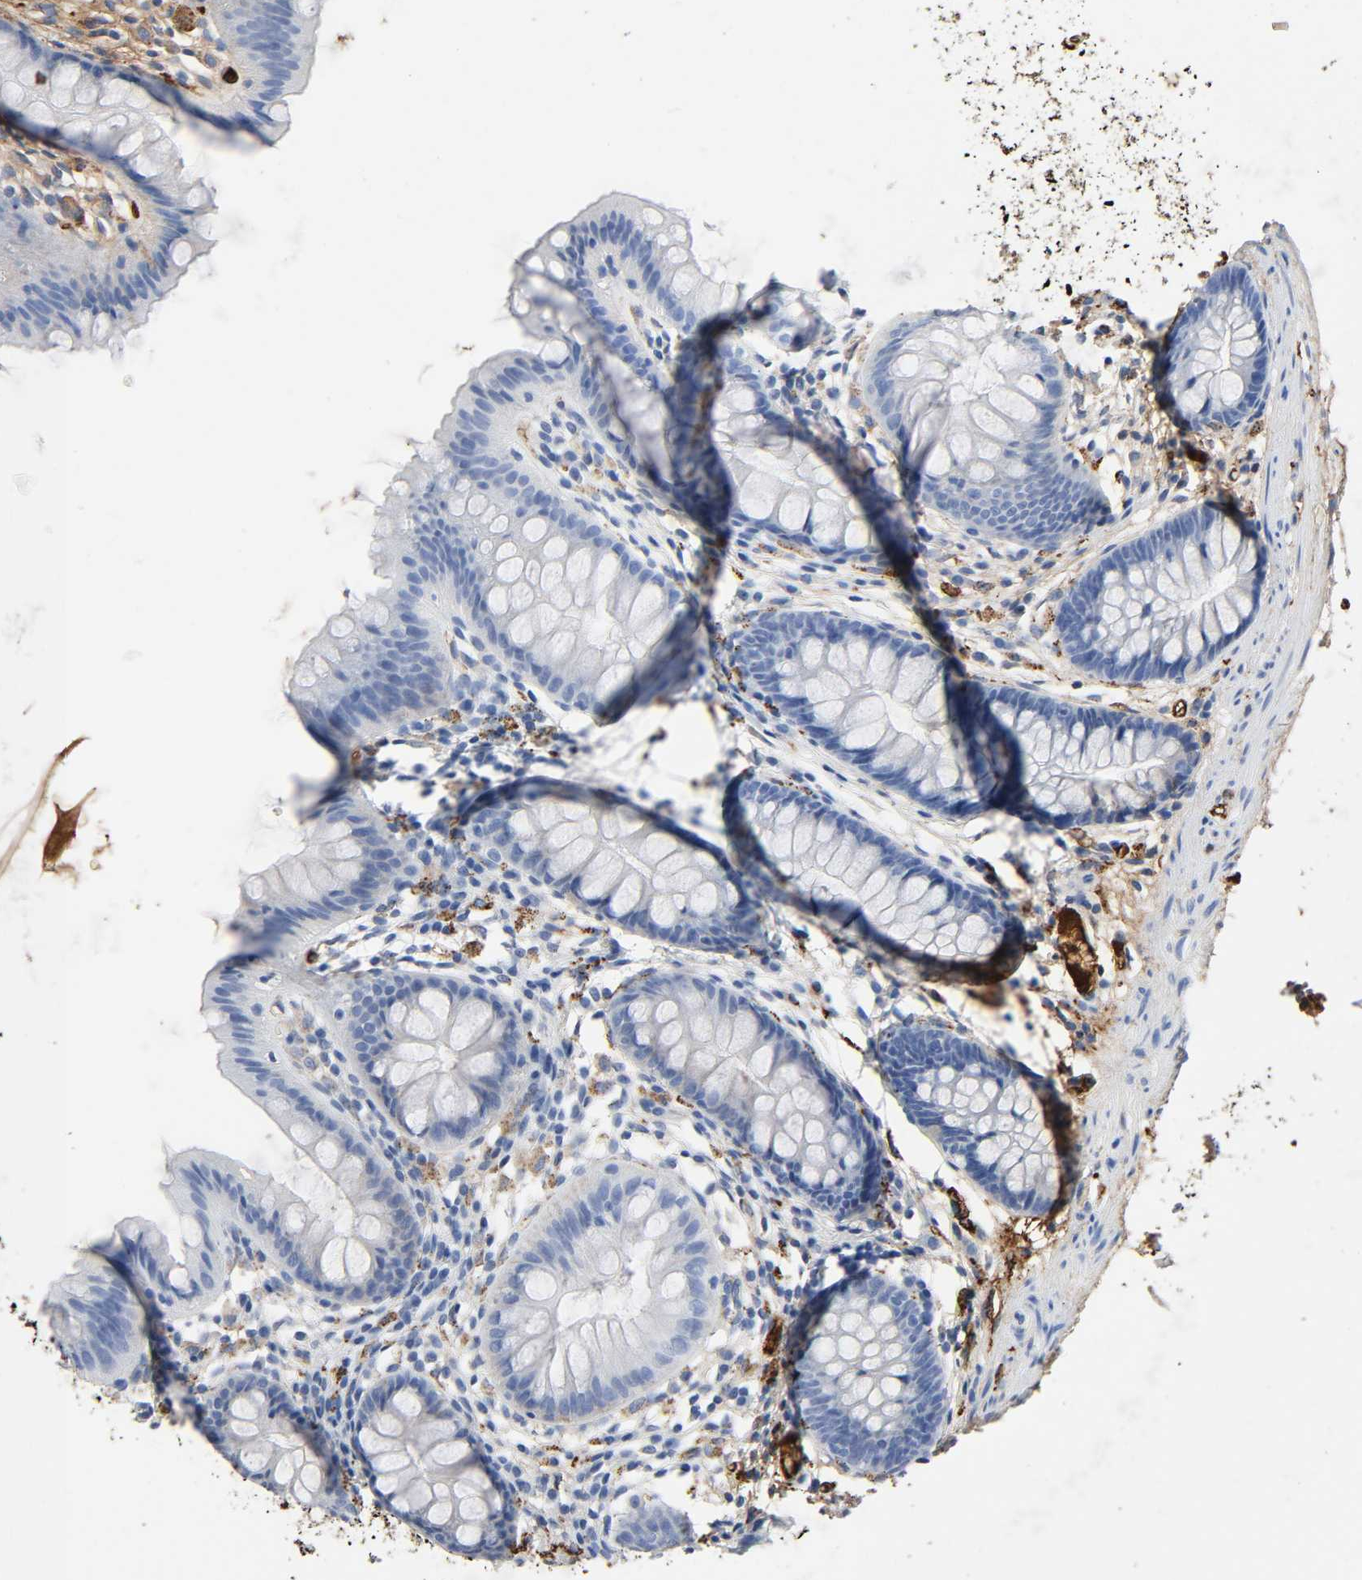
{"staining": {"intensity": "negative", "quantity": "none", "location": "none"}, "tissue": "colon", "cell_type": "Endothelial cells", "image_type": "normal", "snomed": [{"axis": "morphology", "description": "Normal tissue, NOS"}, {"axis": "topography", "description": "Smooth muscle"}, {"axis": "topography", "description": "Colon"}], "caption": "Immunohistochemistry (IHC) histopathology image of normal human colon stained for a protein (brown), which exhibits no positivity in endothelial cells. Brightfield microscopy of IHC stained with DAB (brown) and hematoxylin (blue), captured at high magnification.", "gene": "C3", "patient": {"sex": "male", "age": 67}}